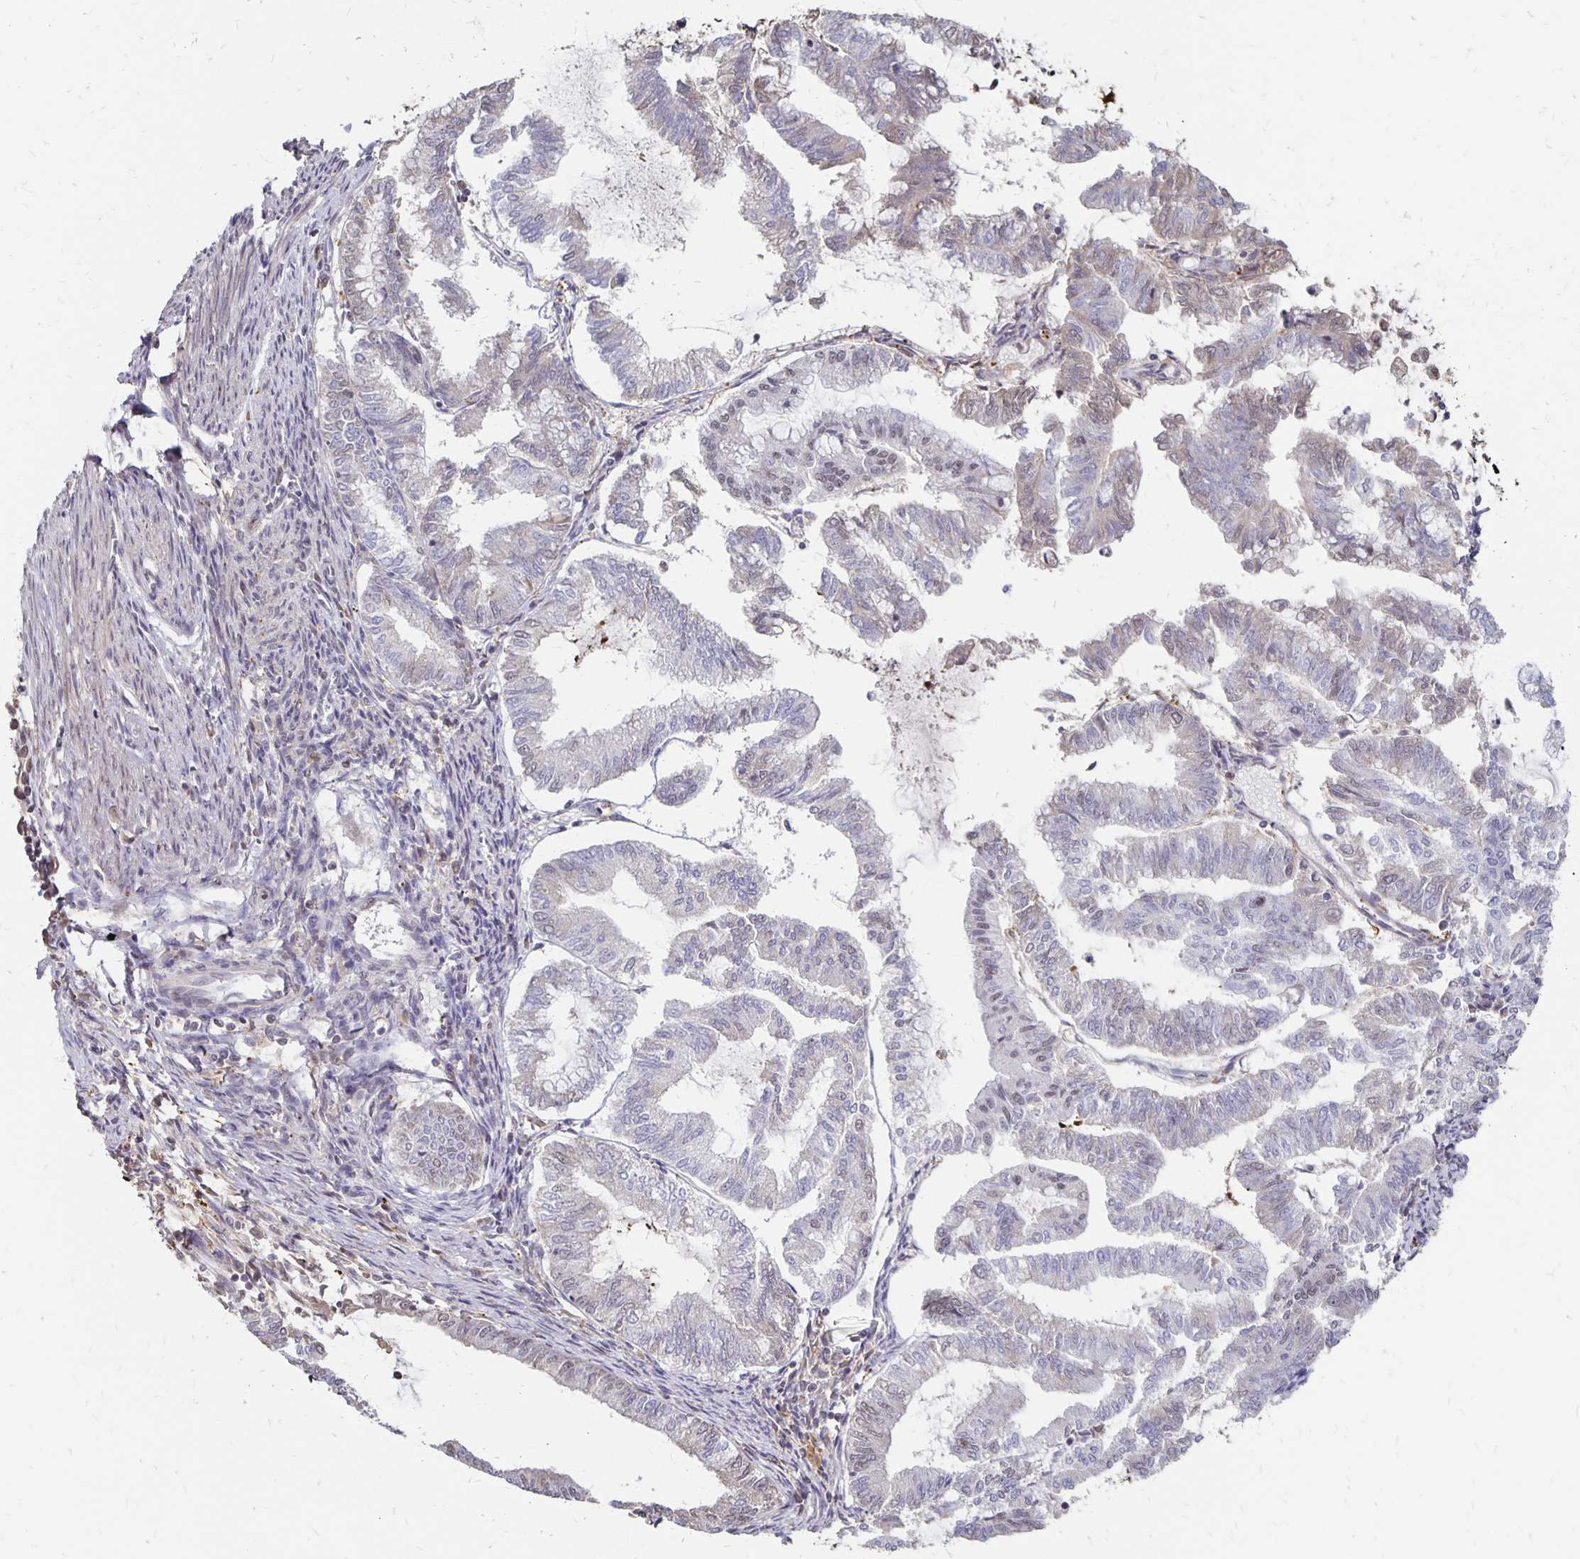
{"staining": {"intensity": "negative", "quantity": "none", "location": "none"}, "tissue": "endometrial cancer", "cell_type": "Tumor cells", "image_type": "cancer", "snomed": [{"axis": "morphology", "description": "Adenocarcinoma, NOS"}, {"axis": "topography", "description": "Endometrium"}], "caption": "Immunohistochemical staining of human adenocarcinoma (endometrial) reveals no significant expression in tumor cells.", "gene": "CLASRP", "patient": {"sex": "female", "age": 79}}